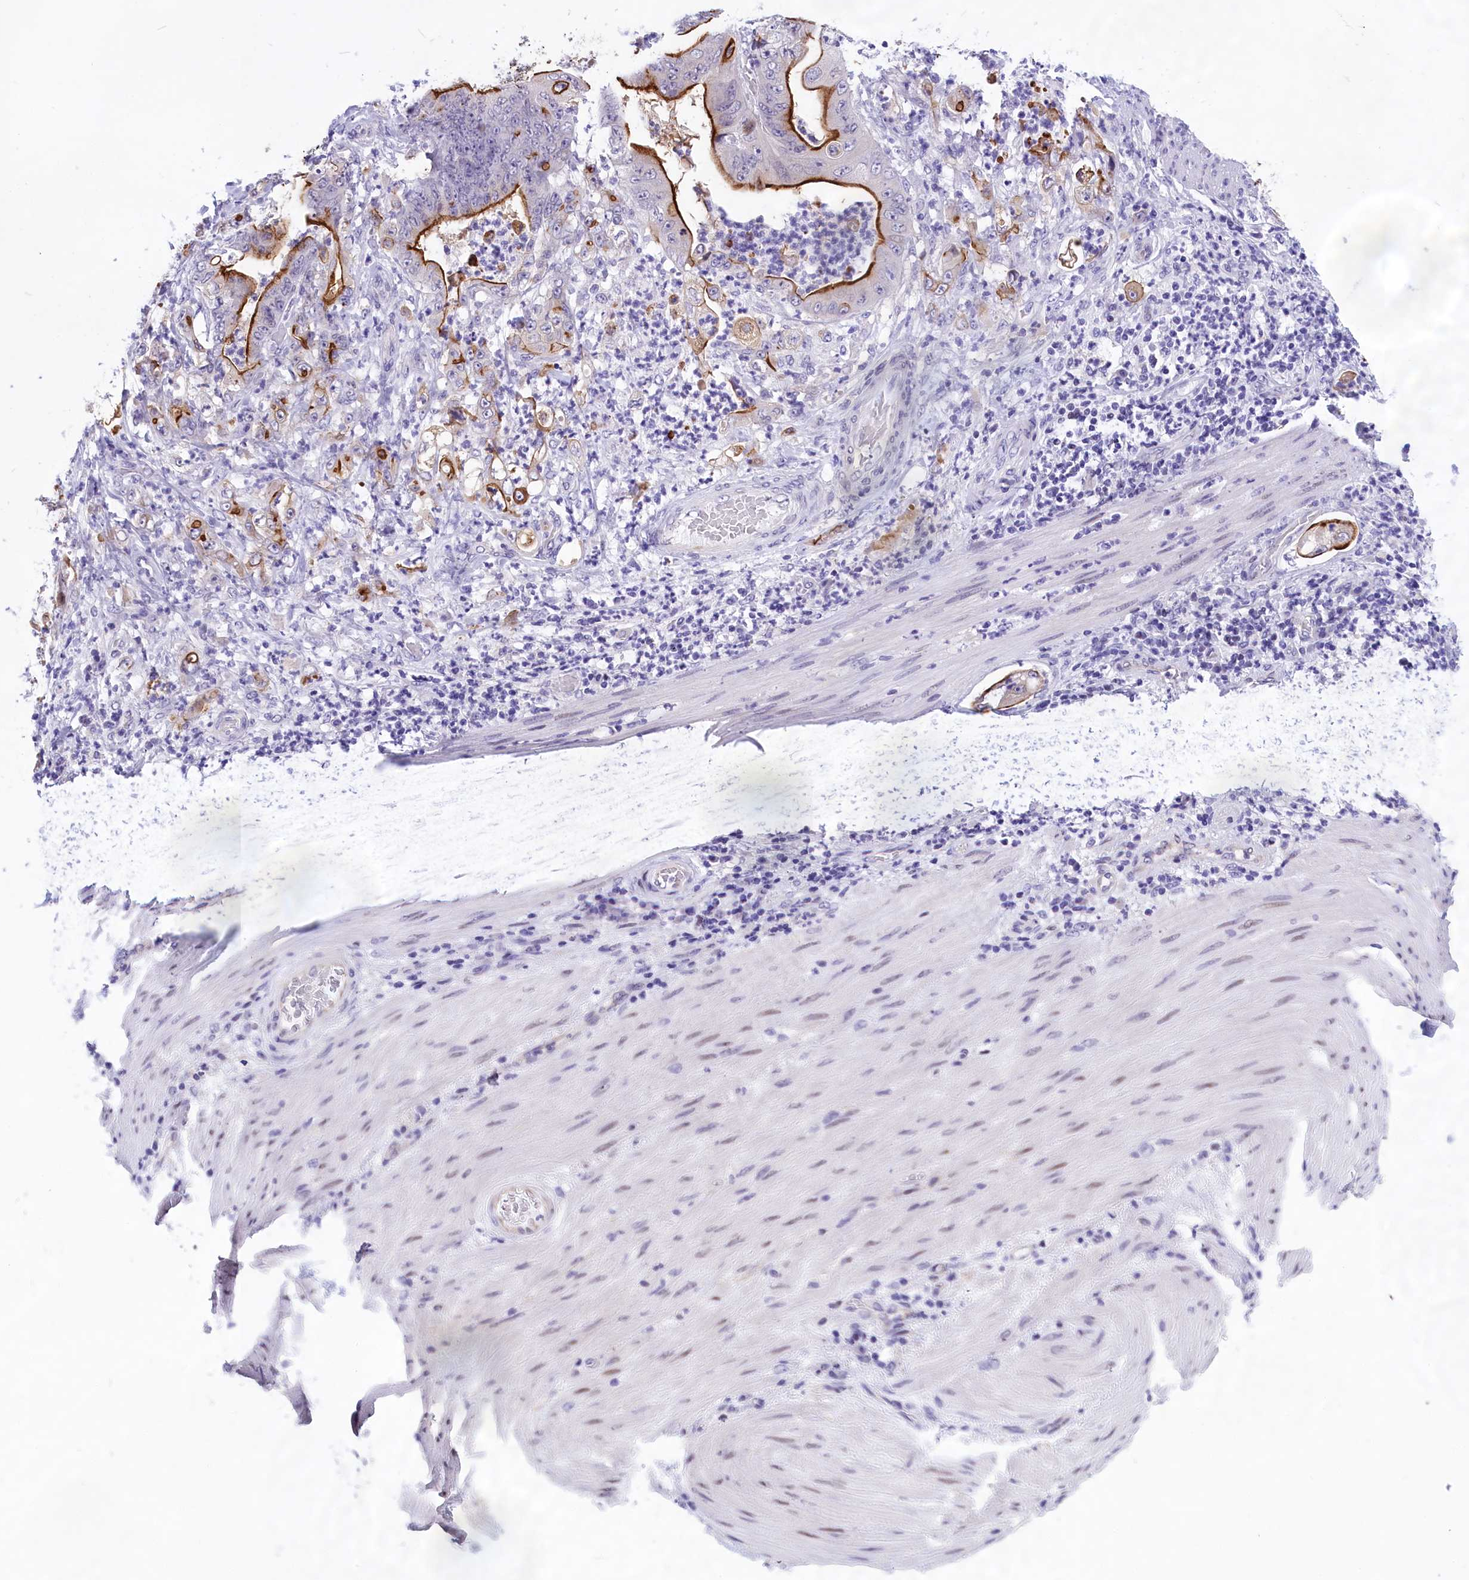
{"staining": {"intensity": "strong", "quantity": "25%-75%", "location": "cytoplasmic/membranous"}, "tissue": "stomach cancer", "cell_type": "Tumor cells", "image_type": "cancer", "snomed": [{"axis": "morphology", "description": "Adenocarcinoma, NOS"}, {"axis": "topography", "description": "Stomach"}], "caption": "DAB immunohistochemical staining of human stomach cancer (adenocarcinoma) shows strong cytoplasmic/membranous protein staining in about 25%-75% of tumor cells.", "gene": "SPIRE2", "patient": {"sex": "female", "age": 73}}